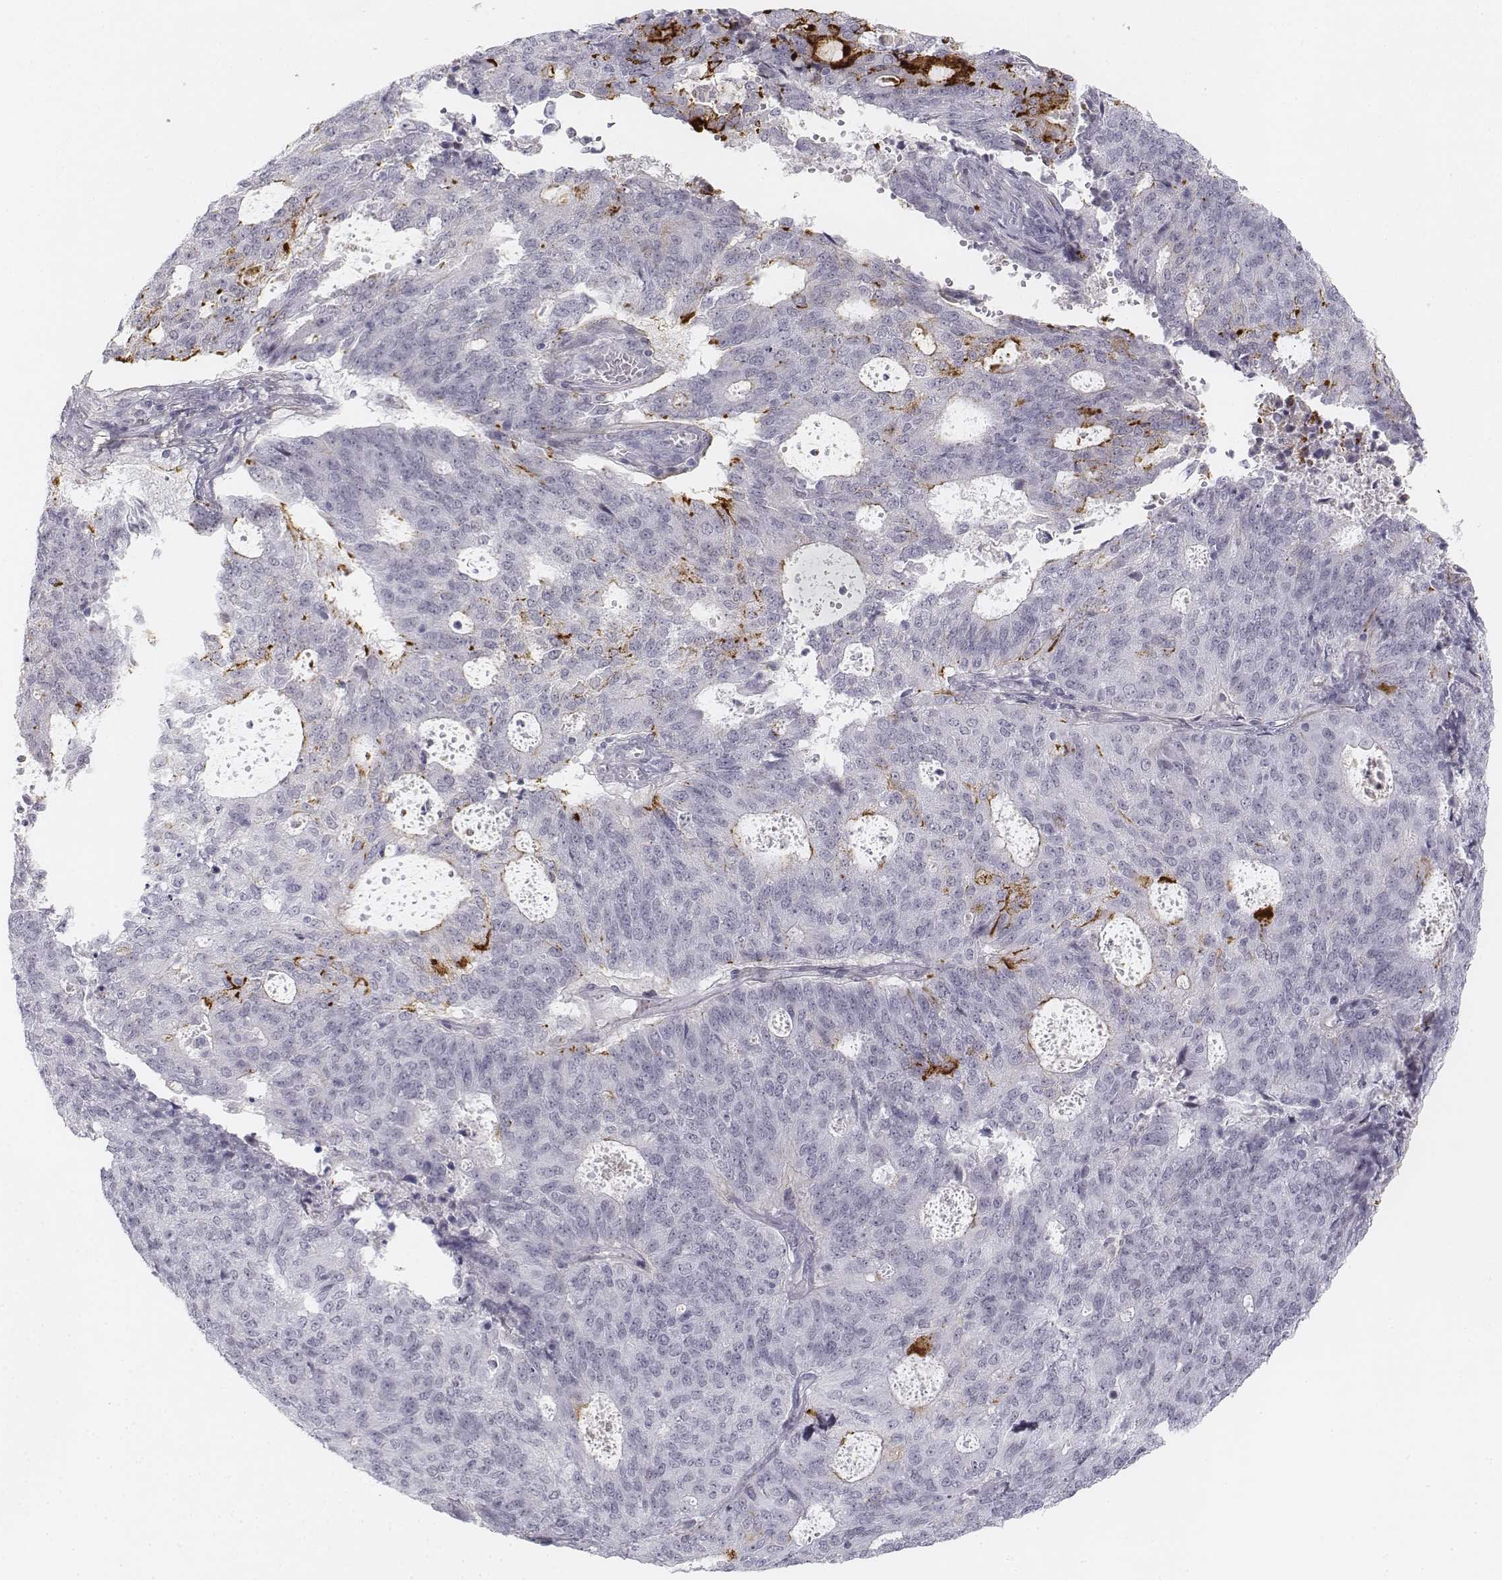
{"staining": {"intensity": "strong", "quantity": "<25%", "location": "cytoplasmic/membranous"}, "tissue": "endometrial cancer", "cell_type": "Tumor cells", "image_type": "cancer", "snomed": [{"axis": "morphology", "description": "Adenocarcinoma, NOS"}, {"axis": "topography", "description": "Endometrium"}], "caption": "IHC histopathology image of neoplastic tissue: endometrial cancer stained using immunohistochemistry shows medium levels of strong protein expression localized specifically in the cytoplasmic/membranous of tumor cells, appearing as a cytoplasmic/membranous brown color.", "gene": "KRT84", "patient": {"sex": "female", "age": 82}}